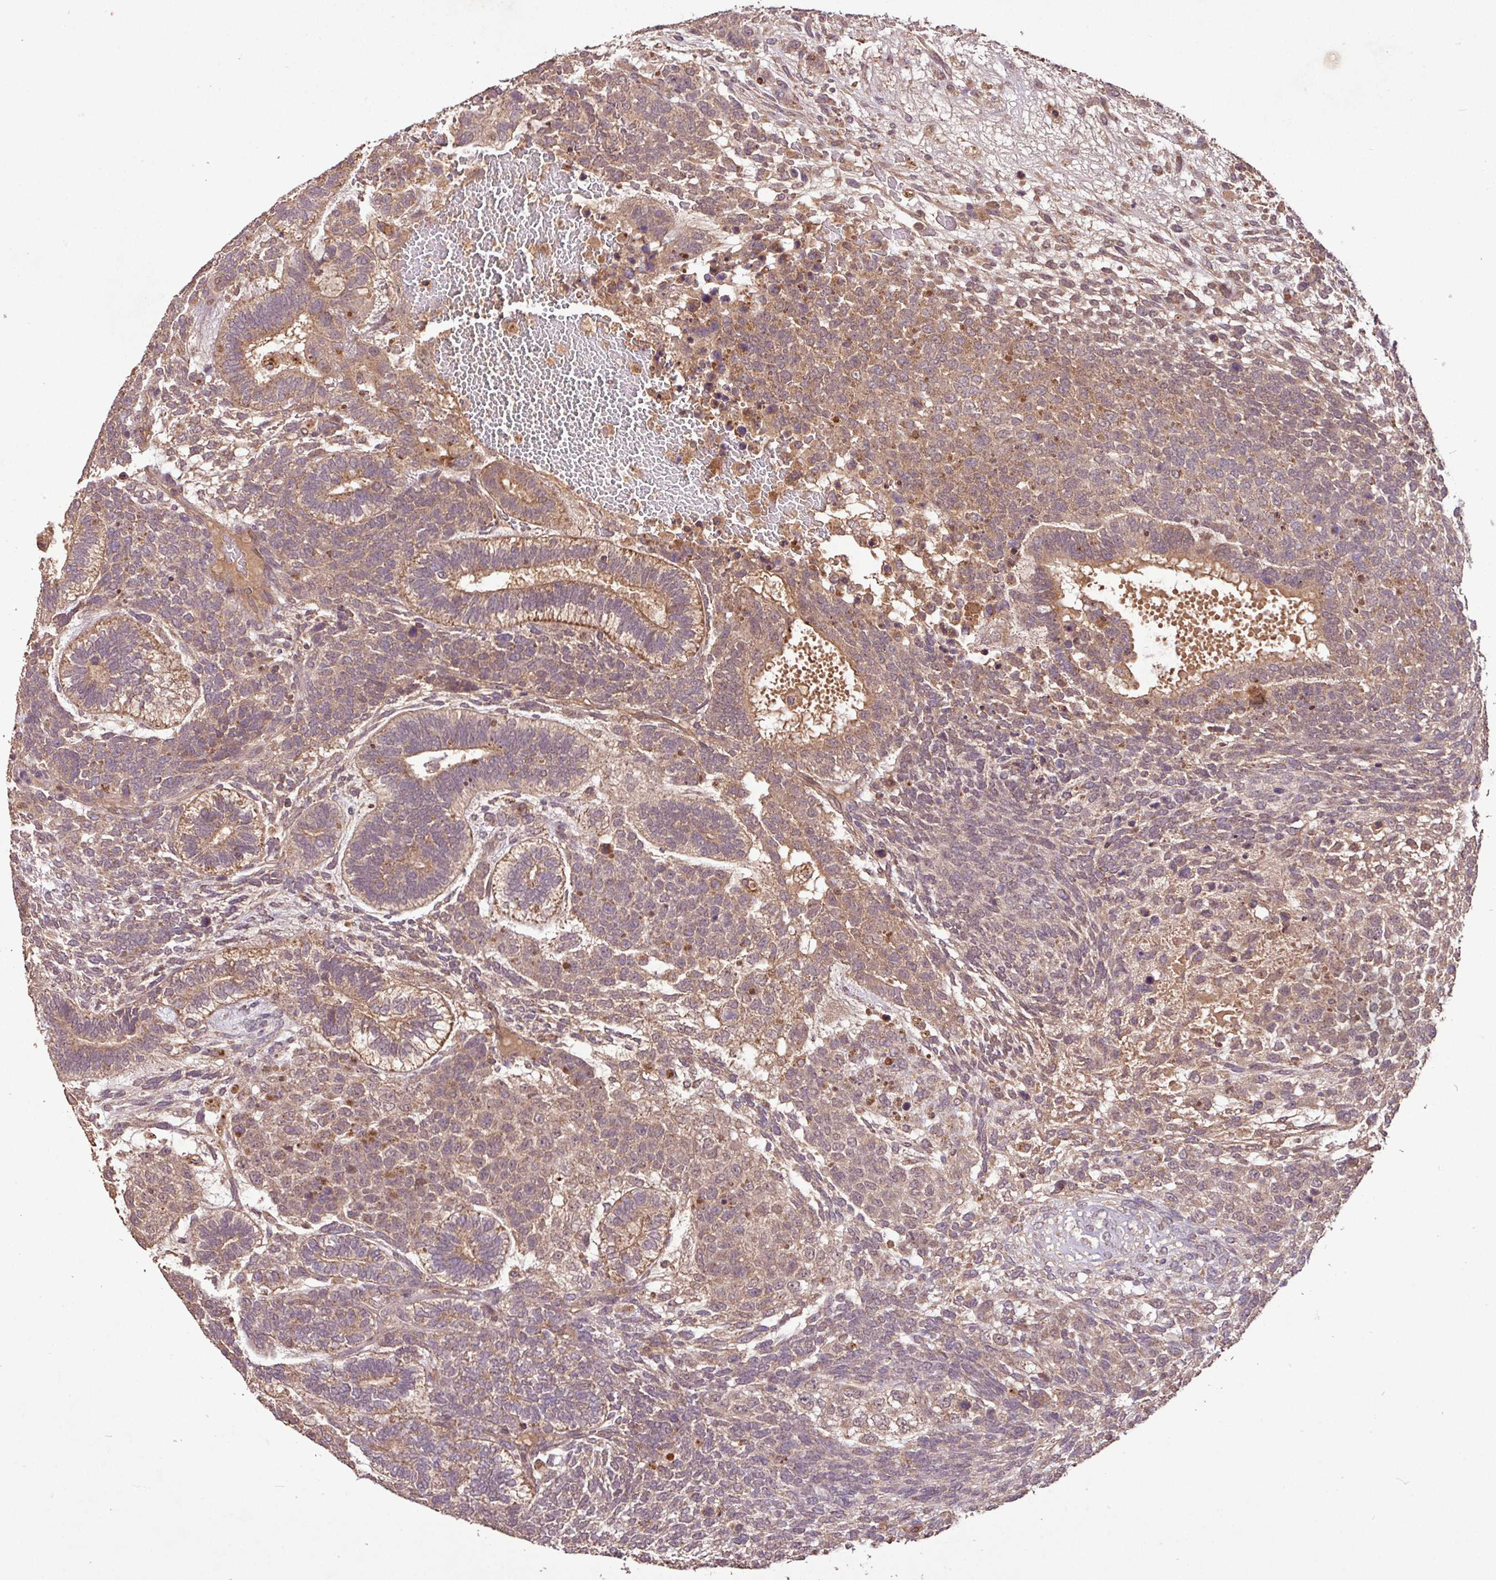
{"staining": {"intensity": "moderate", "quantity": ">75%", "location": "cytoplasmic/membranous"}, "tissue": "testis cancer", "cell_type": "Tumor cells", "image_type": "cancer", "snomed": [{"axis": "morphology", "description": "Carcinoma, Embryonal, NOS"}, {"axis": "topography", "description": "Testis"}], "caption": "Moderate cytoplasmic/membranous expression for a protein is appreciated in approximately >75% of tumor cells of testis cancer (embryonal carcinoma) using IHC.", "gene": "YPEL3", "patient": {"sex": "male", "age": 23}}